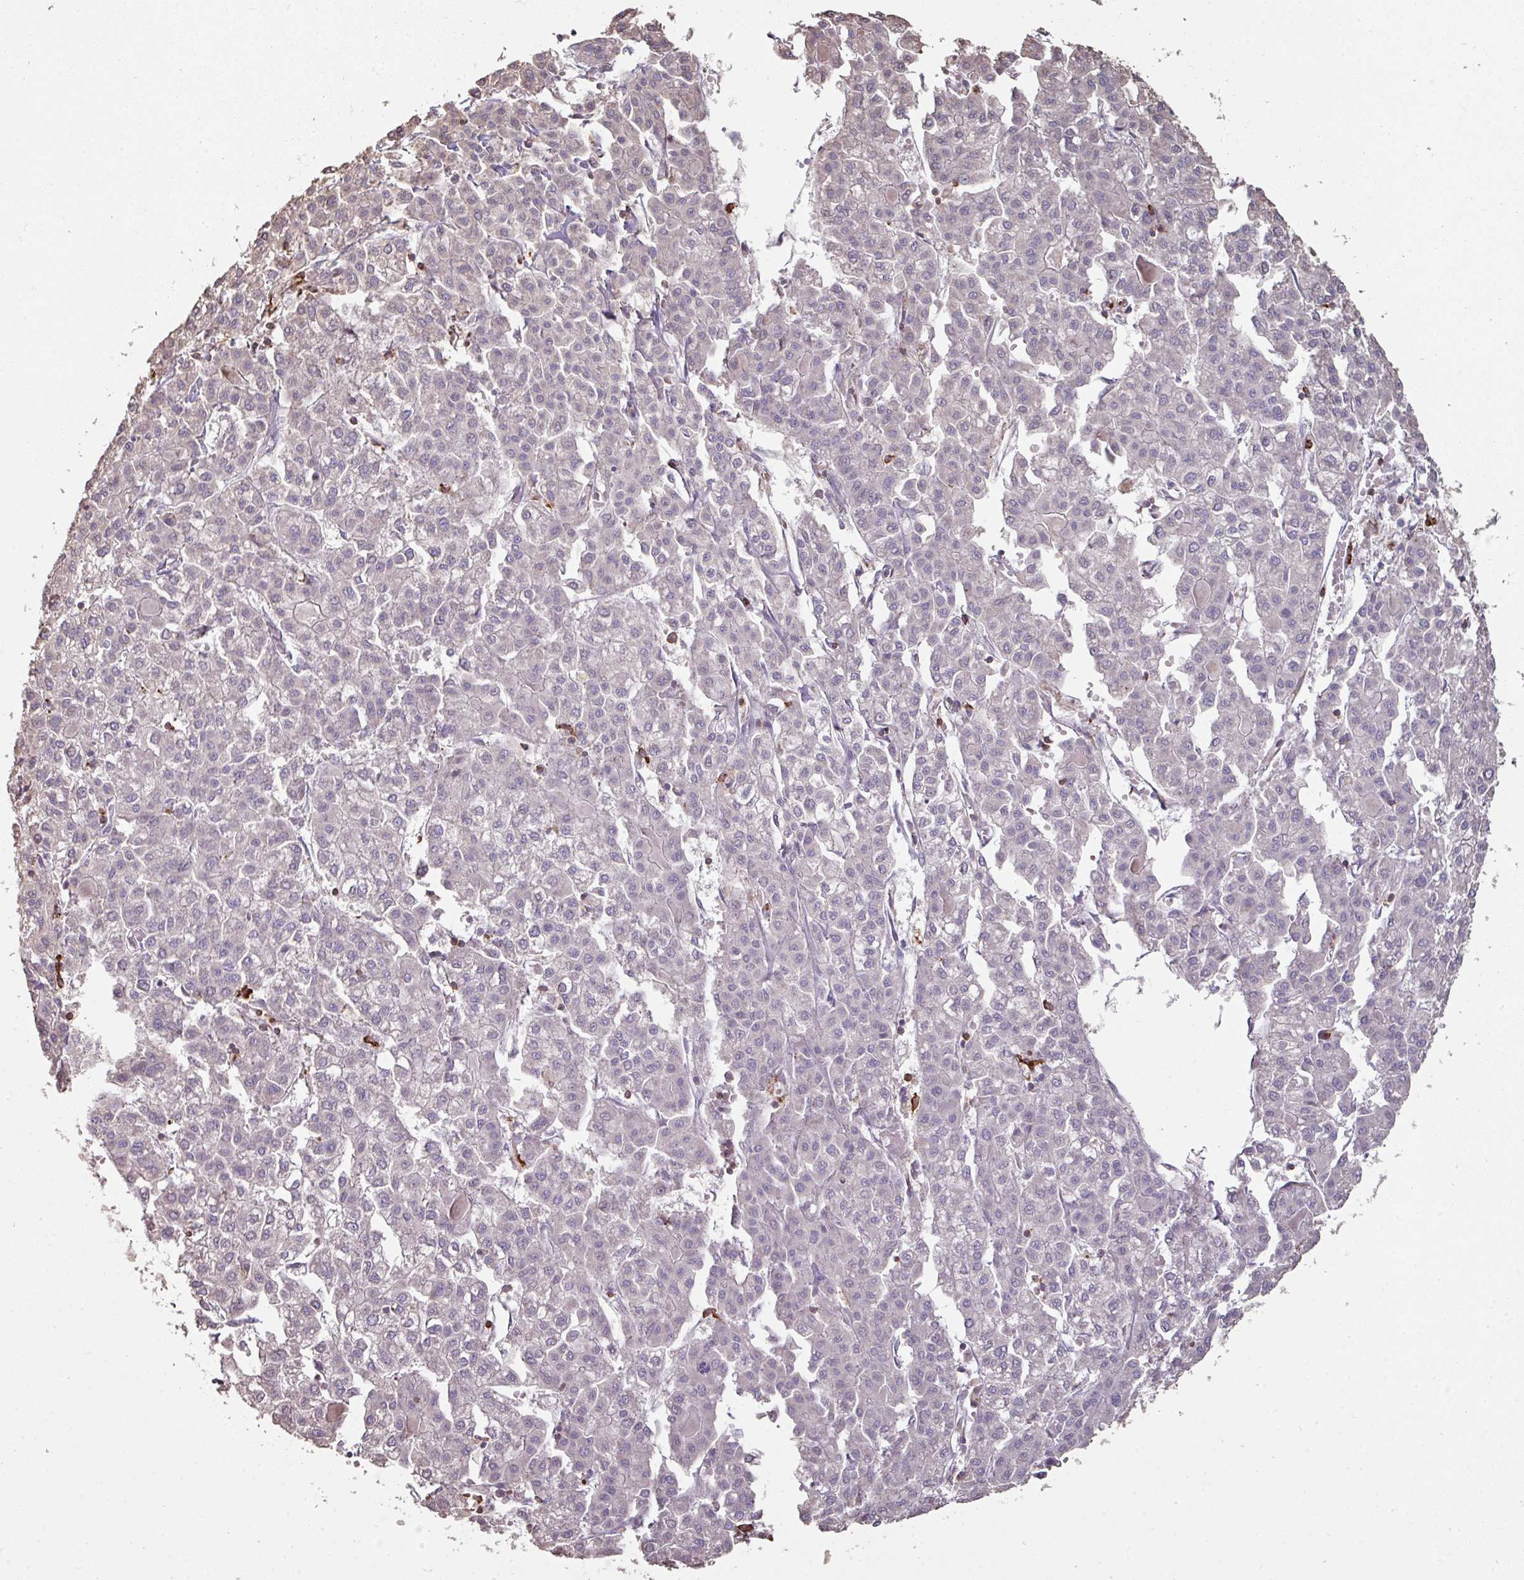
{"staining": {"intensity": "negative", "quantity": "none", "location": "none"}, "tissue": "liver cancer", "cell_type": "Tumor cells", "image_type": "cancer", "snomed": [{"axis": "morphology", "description": "Carcinoma, Hepatocellular, NOS"}, {"axis": "topography", "description": "Liver"}], "caption": "This is an immunohistochemistry image of liver cancer. There is no expression in tumor cells.", "gene": "OLFML2B", "patient": {"sex": "female", "age": 43}}